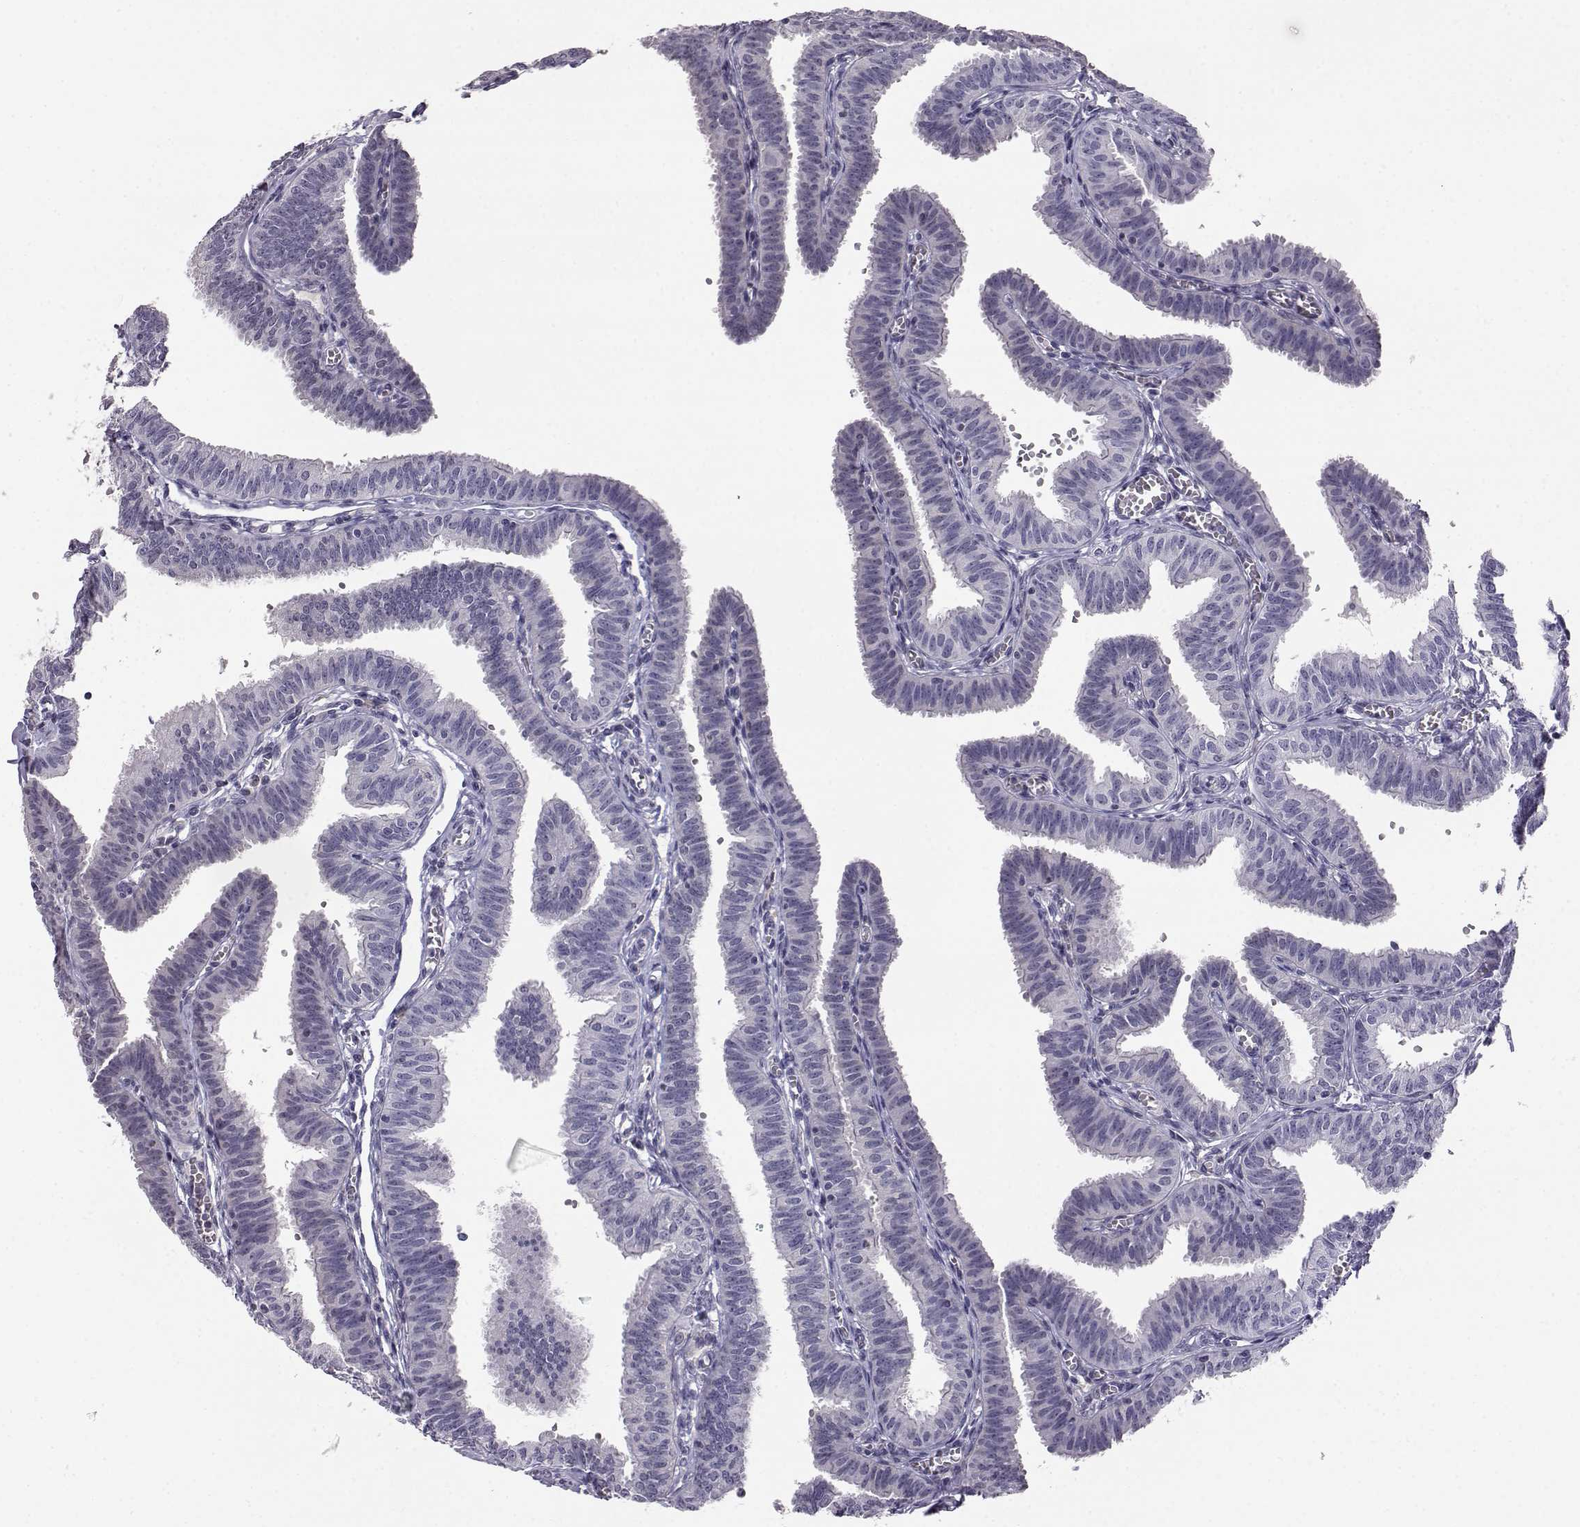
{"staining": {"intensity": "negative", "quantity": "none", "location": "none"}, "tissue": "fallopian tube", "cell_type": "Glandular cells", "image_type": "normal", "snomed": [{"axis": "morphology", "description": "Normal tissue, NOS"}, {"axis": "topography", "description": "Fallopian tube"}], "caption": "This is an immunohistochemistry histopathology image of normal fallopian tube. There is no positivity in glandular cells.", "gene": "AKR1B1", "patient": {"sex": "female", "age": 25}}